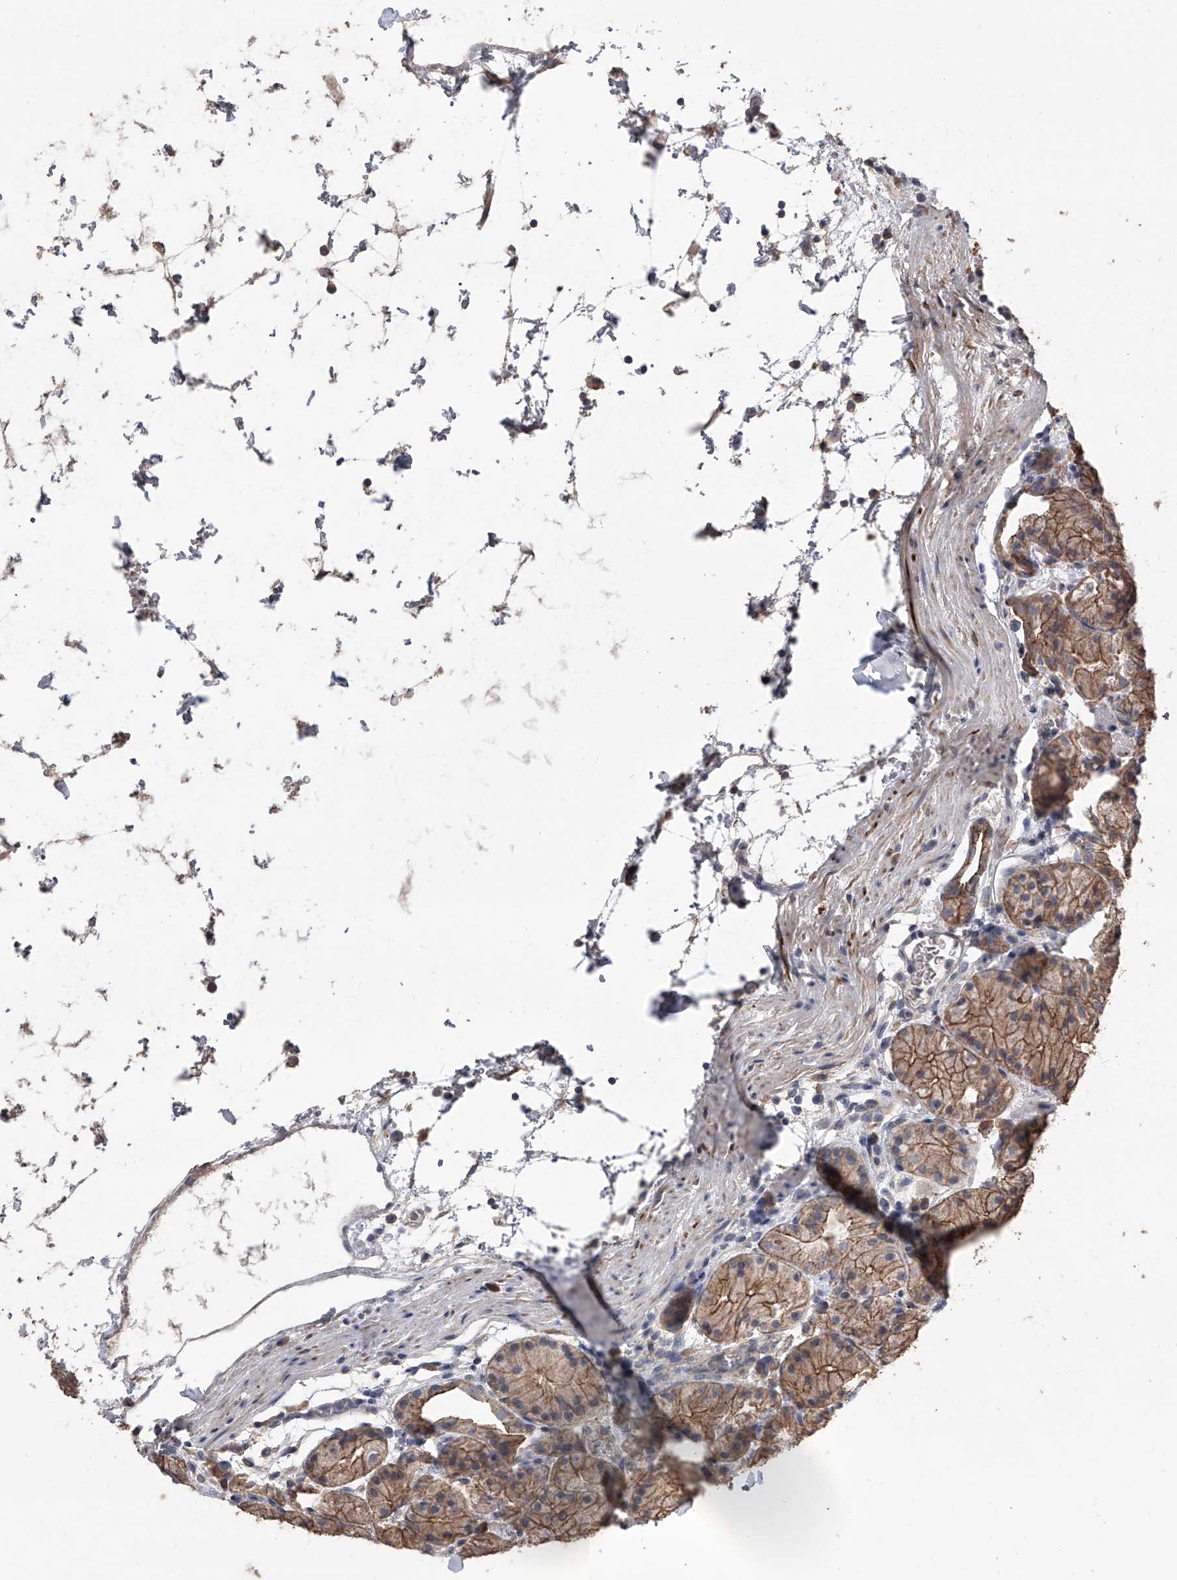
{"staining": {"intensity": "moderate", "quantity": ">75%", "location": "cytoplasmic/membranous"}, "tissue": "stomach", "cell_type": "Glandular cells", "image_type": "normal", "snomed": [{"axis": "morphology", "description": "Normal tissue, NOS"}, {"axis": "topography", "description": "Stomach, upper"}], "caption": "The photomicrograph exhibits a brown stain indicating the presence of a protein in the cytoplasmic/membranous of glandular cells in stomach.", "gene": "ZNF343", "patient": {"sex": "male", "age": 48}}